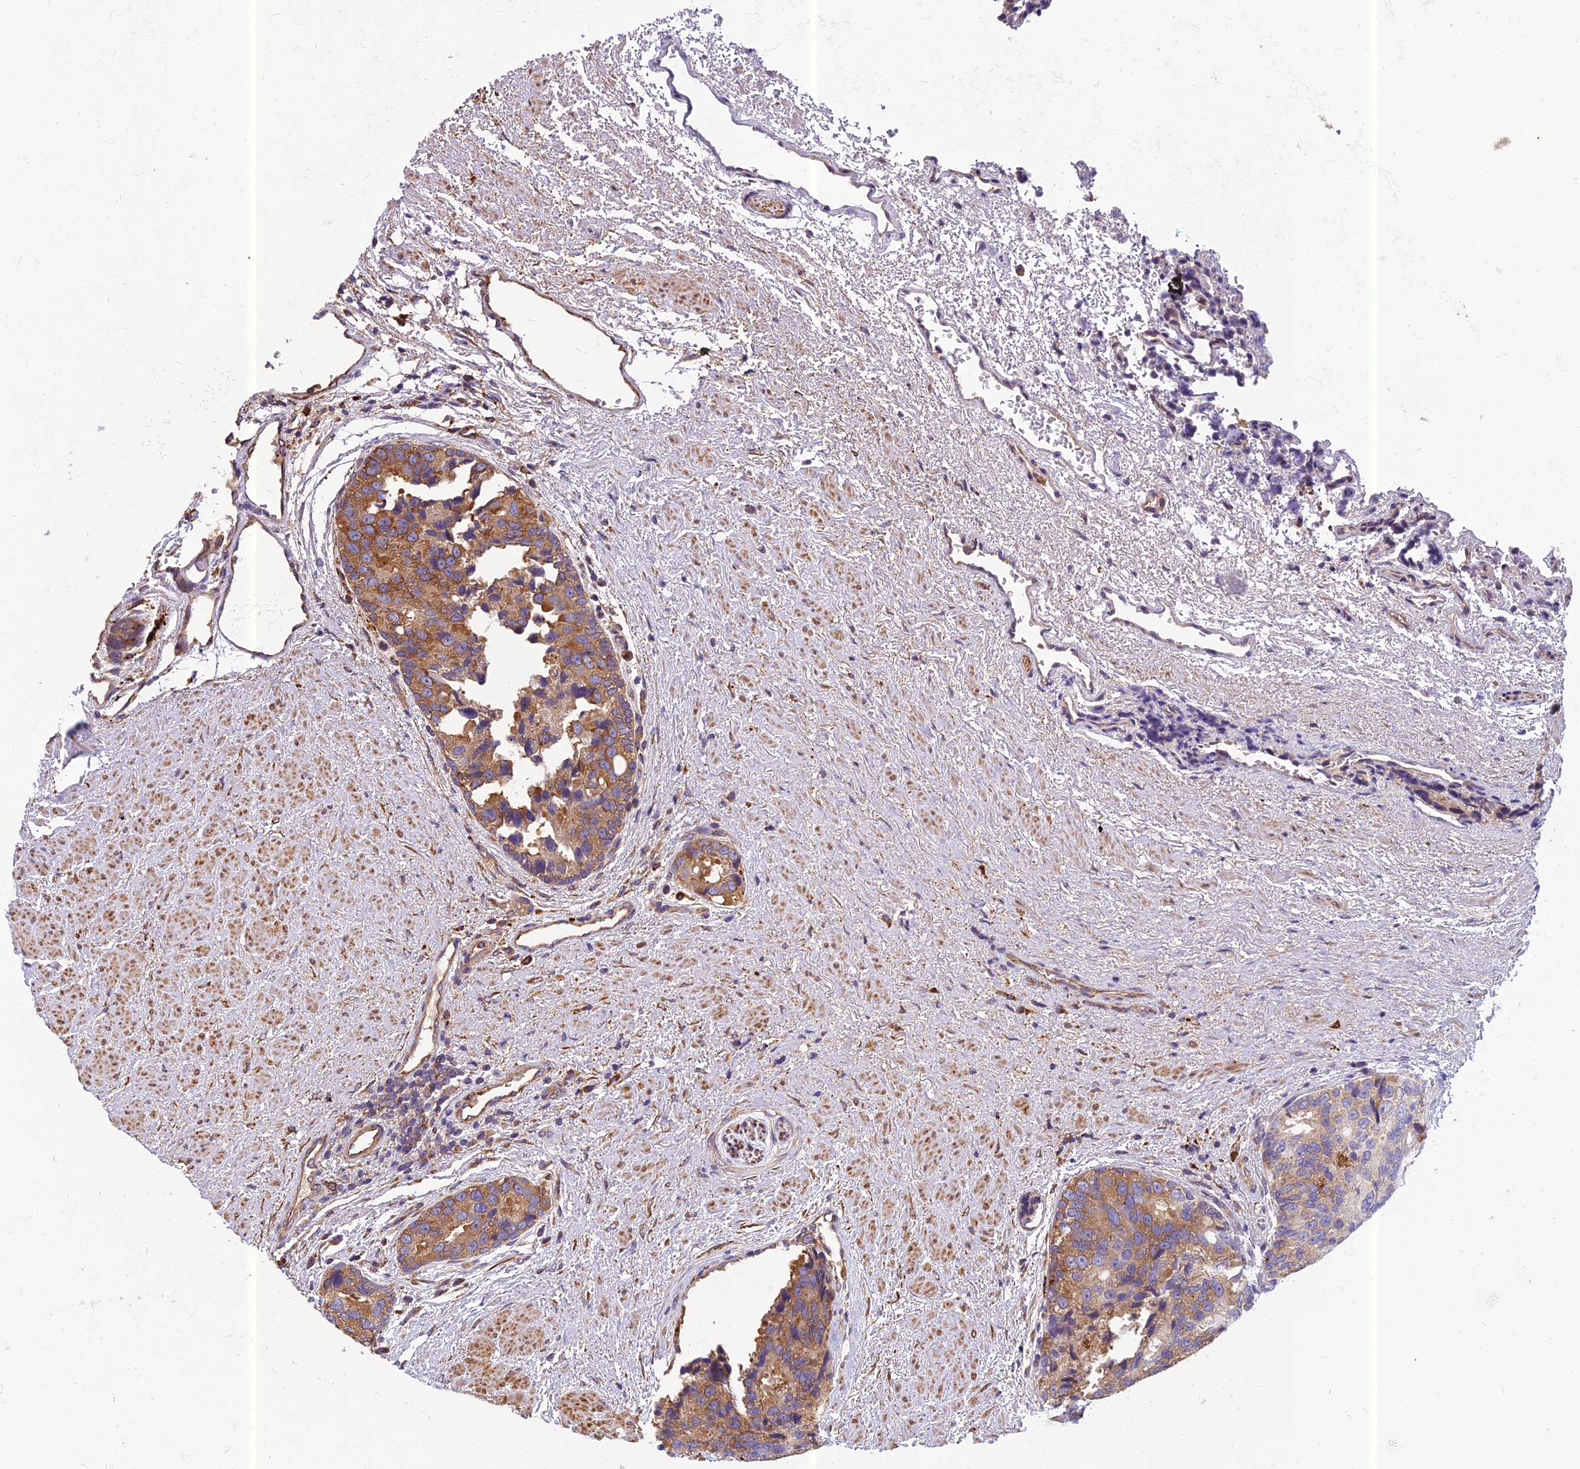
{"staining": {"intensity": "moderate", "quantity": ">75%", "location": "cytoplasmic/membranous"}, "tissue": "prostate cancer", "cell_type": "Tumor cells", "image_type": "cancer", "snomed": [{"axis": "morphology", "description": "Adenocarcinoma, High grade"}, {"axis": "topography", "description": "Prostate"}], "caption": "Tumor cells demonstrate medium levels of moderate cytoplasmic/membranous positivity in about >75% of cells in human high-grade adenocarcinoma (prostate). (Brightfield microscopy of DAB IHC at high magnification).", "gene": "SPDL1", "patient": {"sex": "male", "age": 70}}